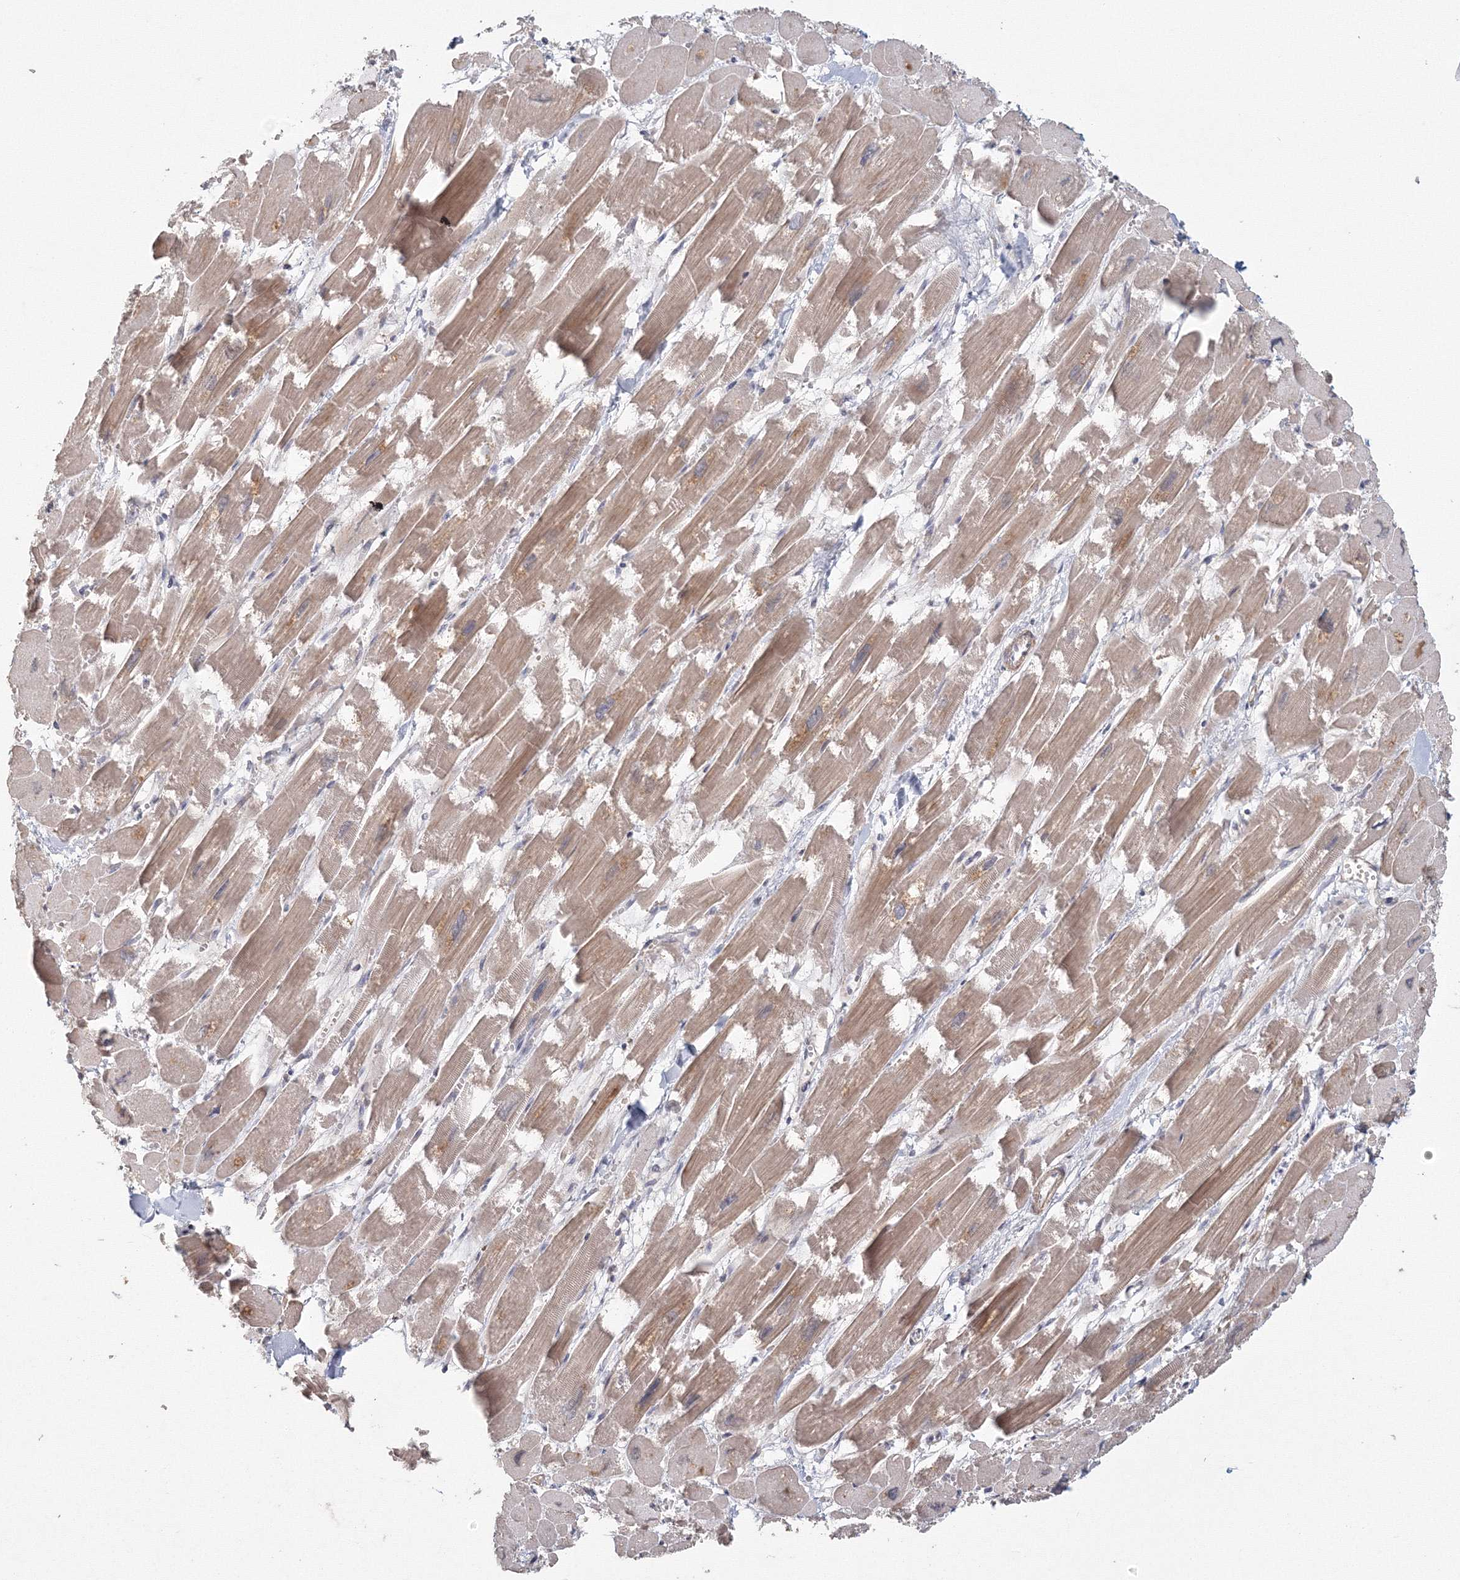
{"staining": {"intensity": "weak", "quantity": ">75%", "location": "cytoplasmic/membranous"}, "tissue": "heart muscle", "cell_type": "Cardiomyocytes", "image_type": "normal", "snomed": [{"axis": "morphology", "description": "Normal tissue, NOS"}, {"axis": "topography", "description": "Heart"}], "caption": "Weak cytoplasmic/membranous expression is identified in approximately >75% of cardiomyocytes in benign heart muscle. Using DAB (brown) and hematoxylin (blue) stains, captured at high magnification using brightfield microscopy.", "gene": "TACC2", "patient": {"sex": "male", "age": 54}}